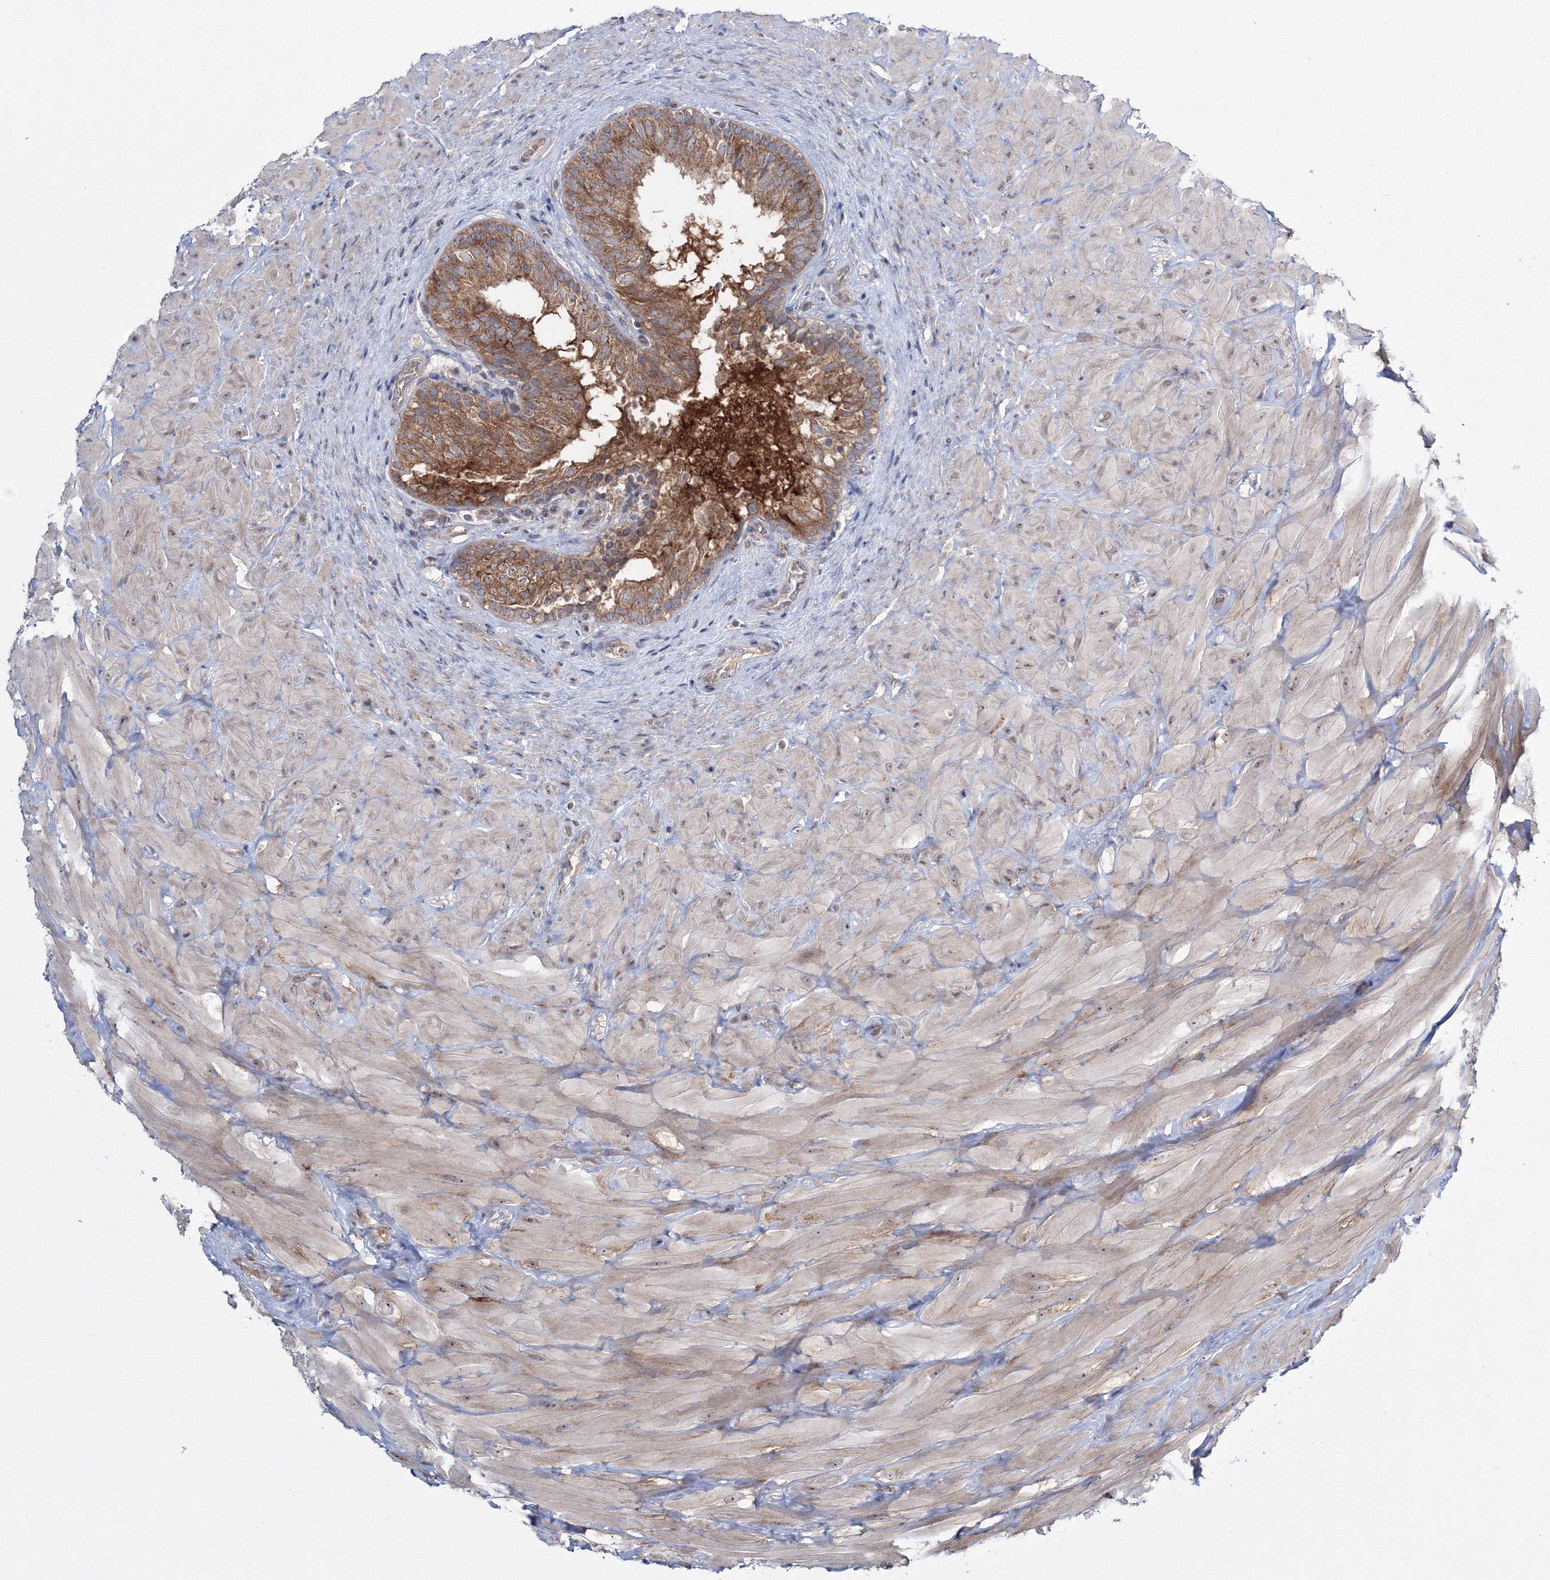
{"staining": {"intensity": "strong", "quantity": ">75%", "location": "cytoplasmic/membranous"}, "tissue": "epididymis", "cell_type": "Glandular cells", "image_type": "normal", "snomed": [{"axis": "morphology", "description": "Normal tissue, NOS"}, {"axis": "topography", "description": "Soft tissue"}, {"axis": "topography", "description": "Epididymis"}], "caption": "Glandular cells display high levels of strong cytoplasmic/membranous positivity in about >75% of cells in normal epididymis.", "gene": "PEX13", "patient": {"sex": "male", "age": 26}}